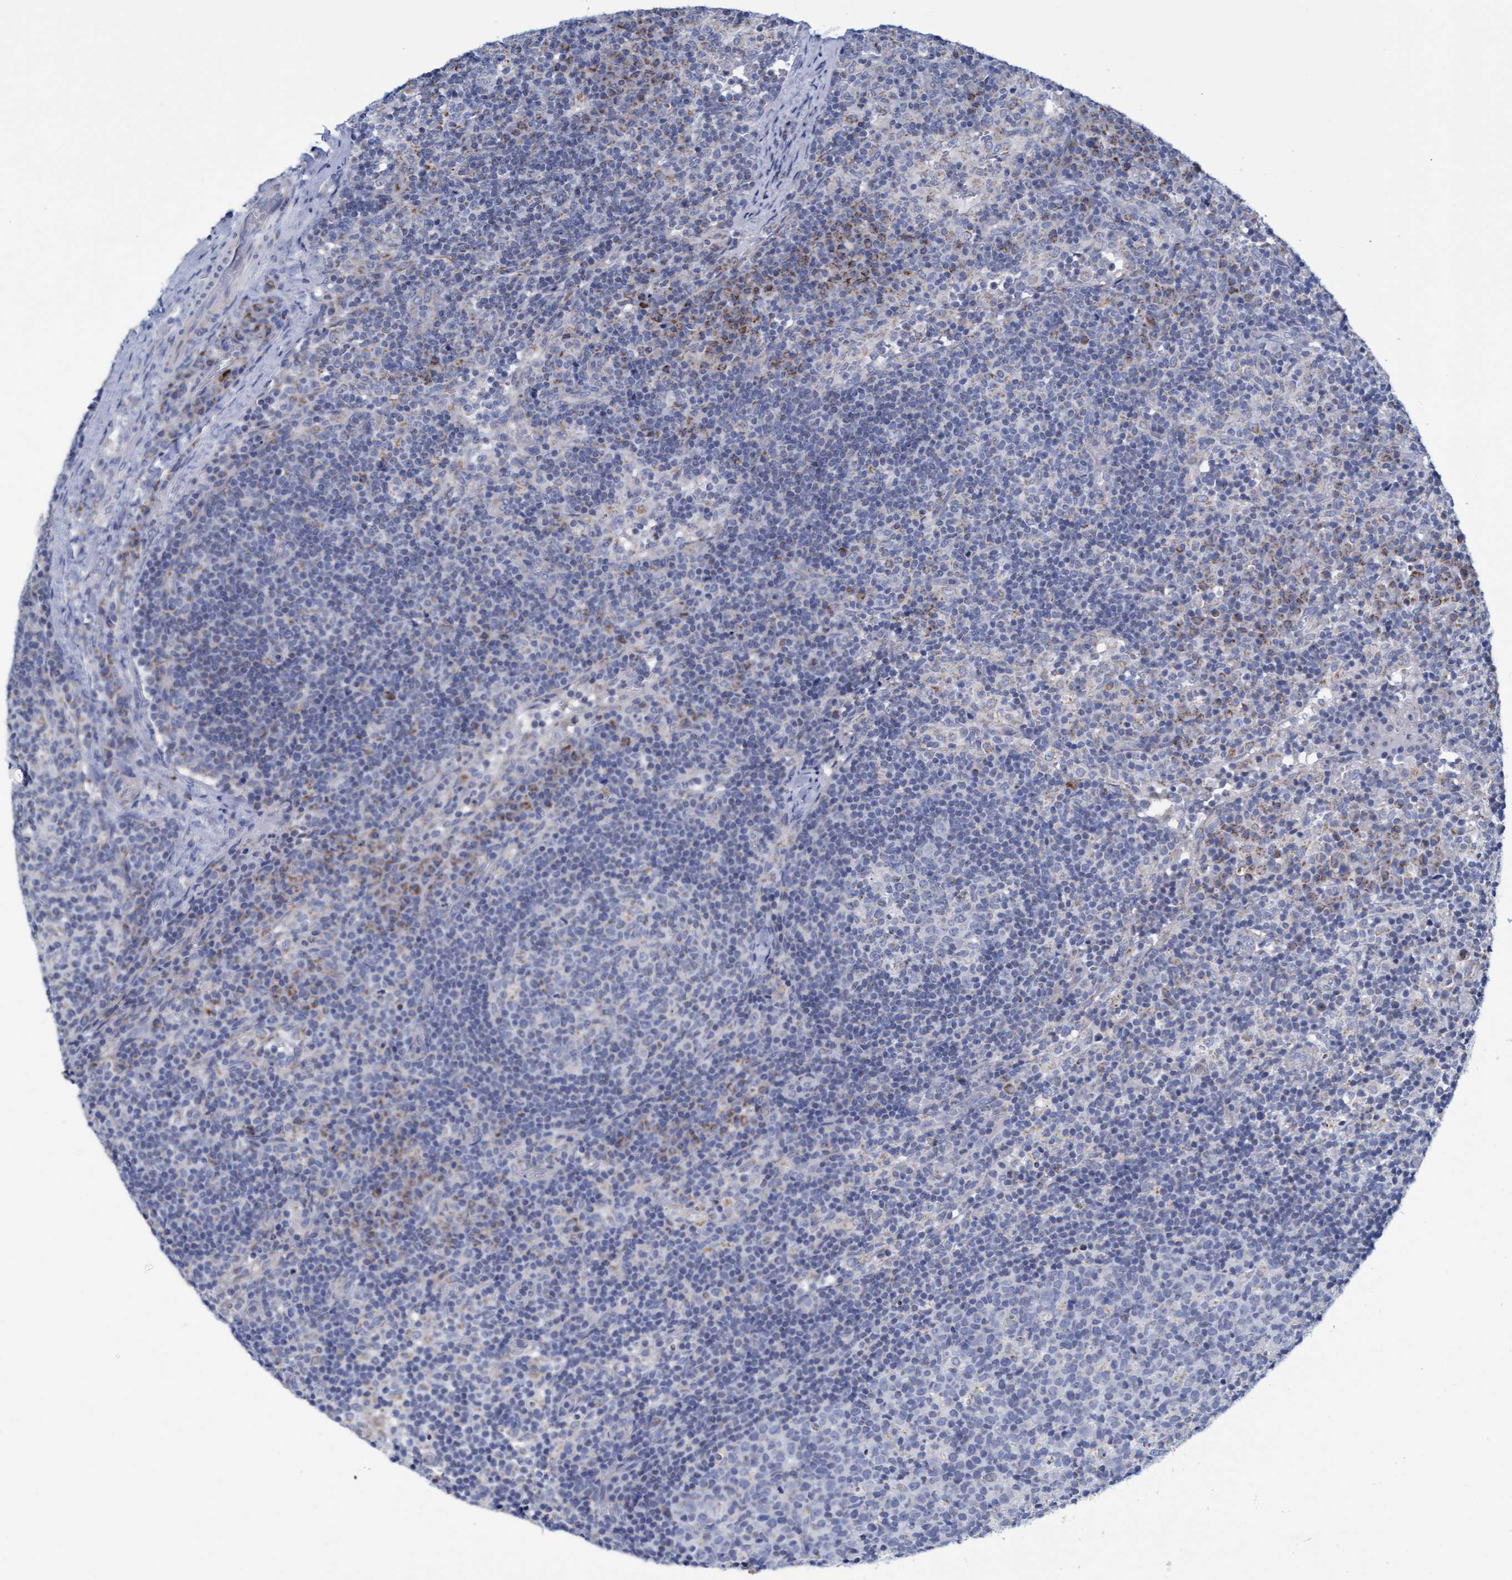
{"staining": {"intensity": "weak", "quantity": "<25%", "location": "cytoplasmic/membranous"}, "tissue": "lymph node", "cell_type": "Germinal center cells", "image_type": "normal", "snomed": [{"axis": "morphology", "description": "Normal tissue, NOS"}, {"axis": "morphology", "description": "Inflammation, NOS"}, {"axis": "topography", "description": "Lymph node"}], "caption": "This is an immunohistochemistry (IHC) histopathology image of benign lymph node. There is no expression in germinal center cells.", "gene": "ZNF750", "patient": {"sex": "male", "age": 55}}